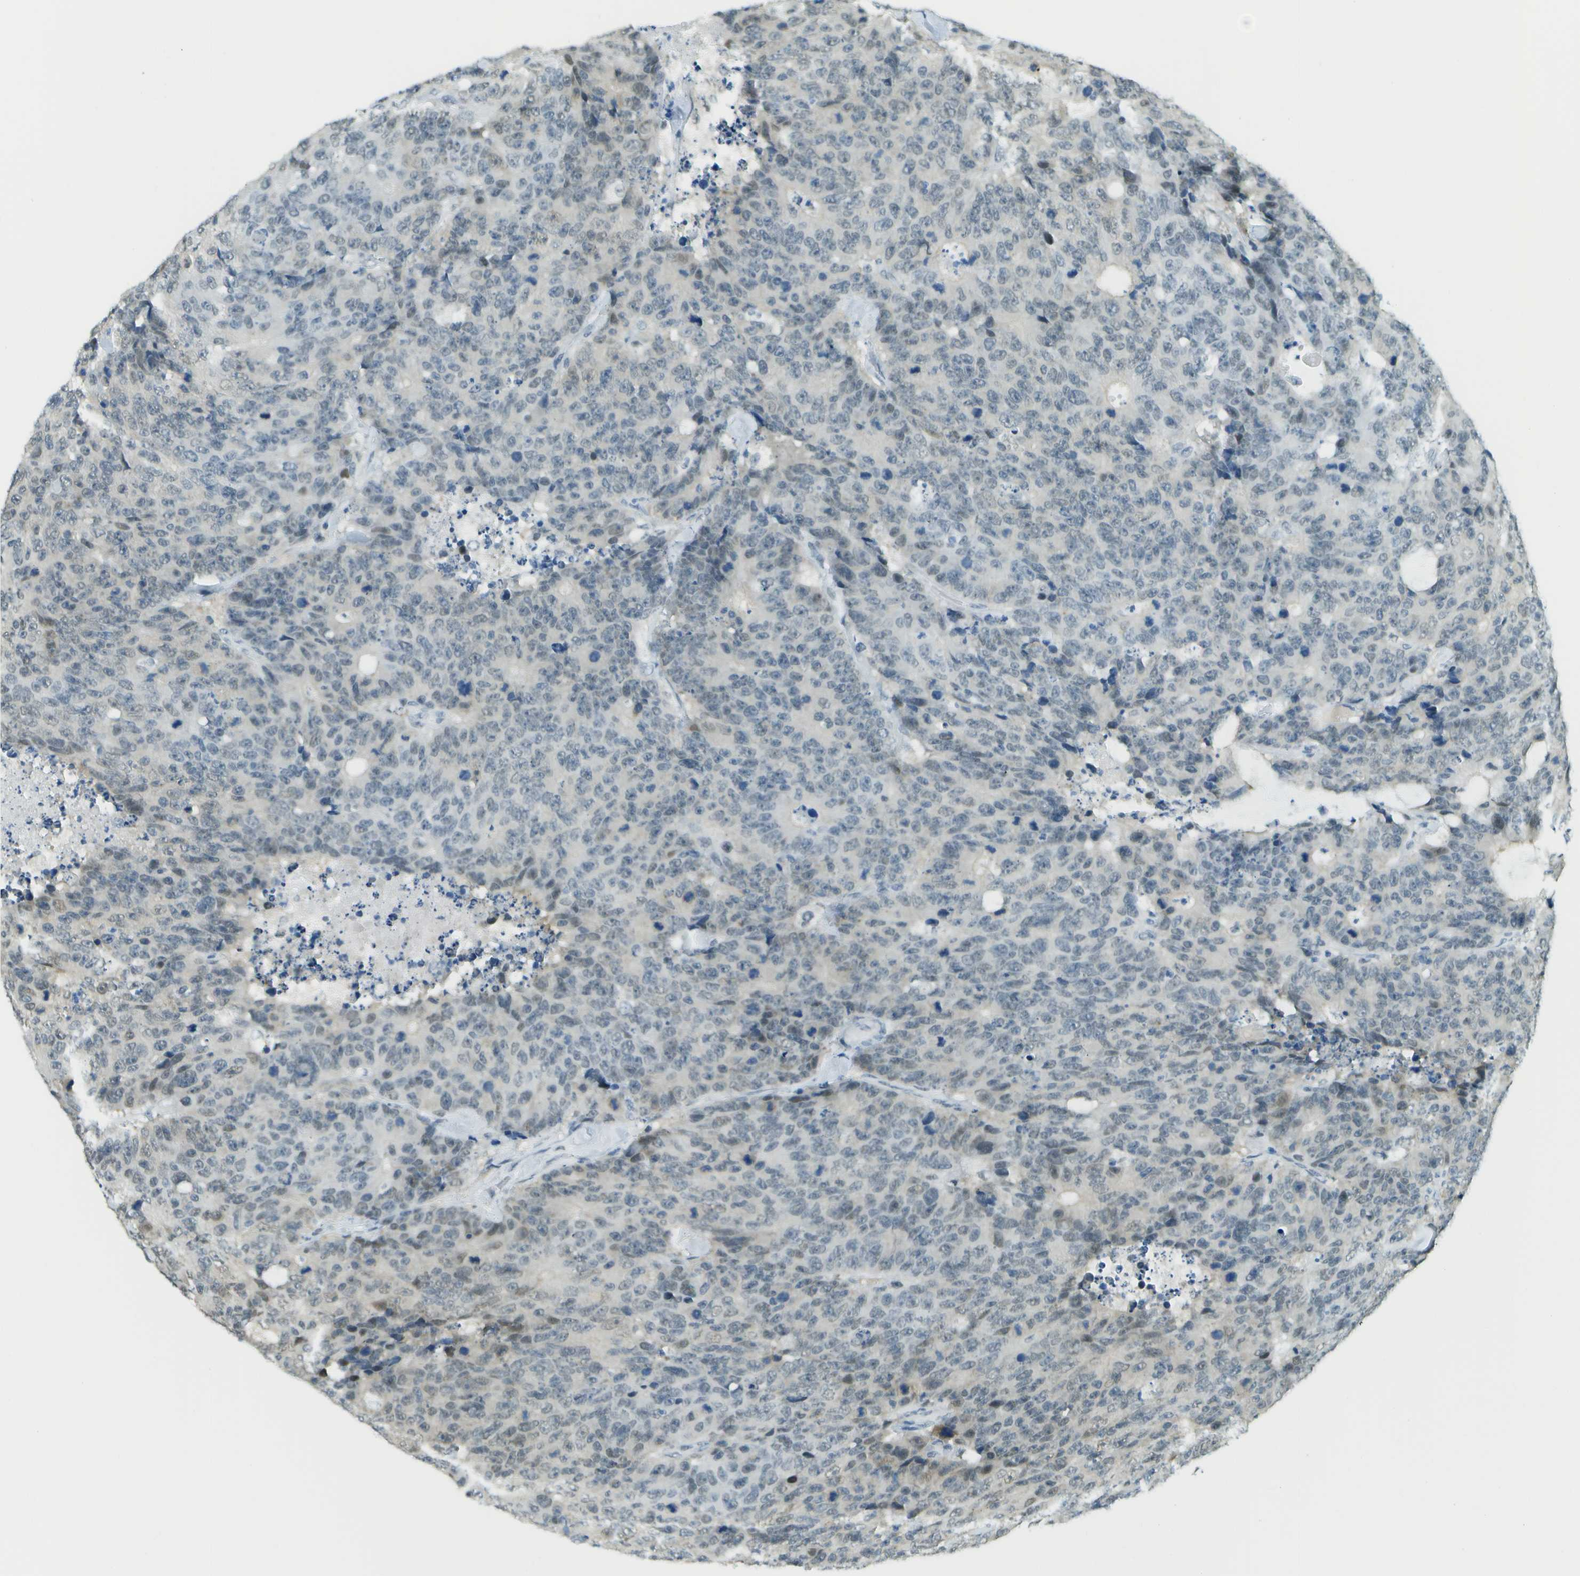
{"staining": {"intensity": "weak", "quantity": "<25%", "location": "nuclear"}, "tissue": "colorectal cancer", "cell_type": "Tumor cells", "image_type": "cancer", "snomed": [{"axis": "morphology", "description": "Adenocarcinoma, NOS"}, {"axis": "topography", "description": "Colon"}], "caption": "DAB (3,3'-diaminobenzidine) immunohistochemical staining of human adenocarcinoma (colorectal) shows no significant staining in tumor cells.", "gene": "NEK11", "patient": {"sex": "female", "age": 86}}